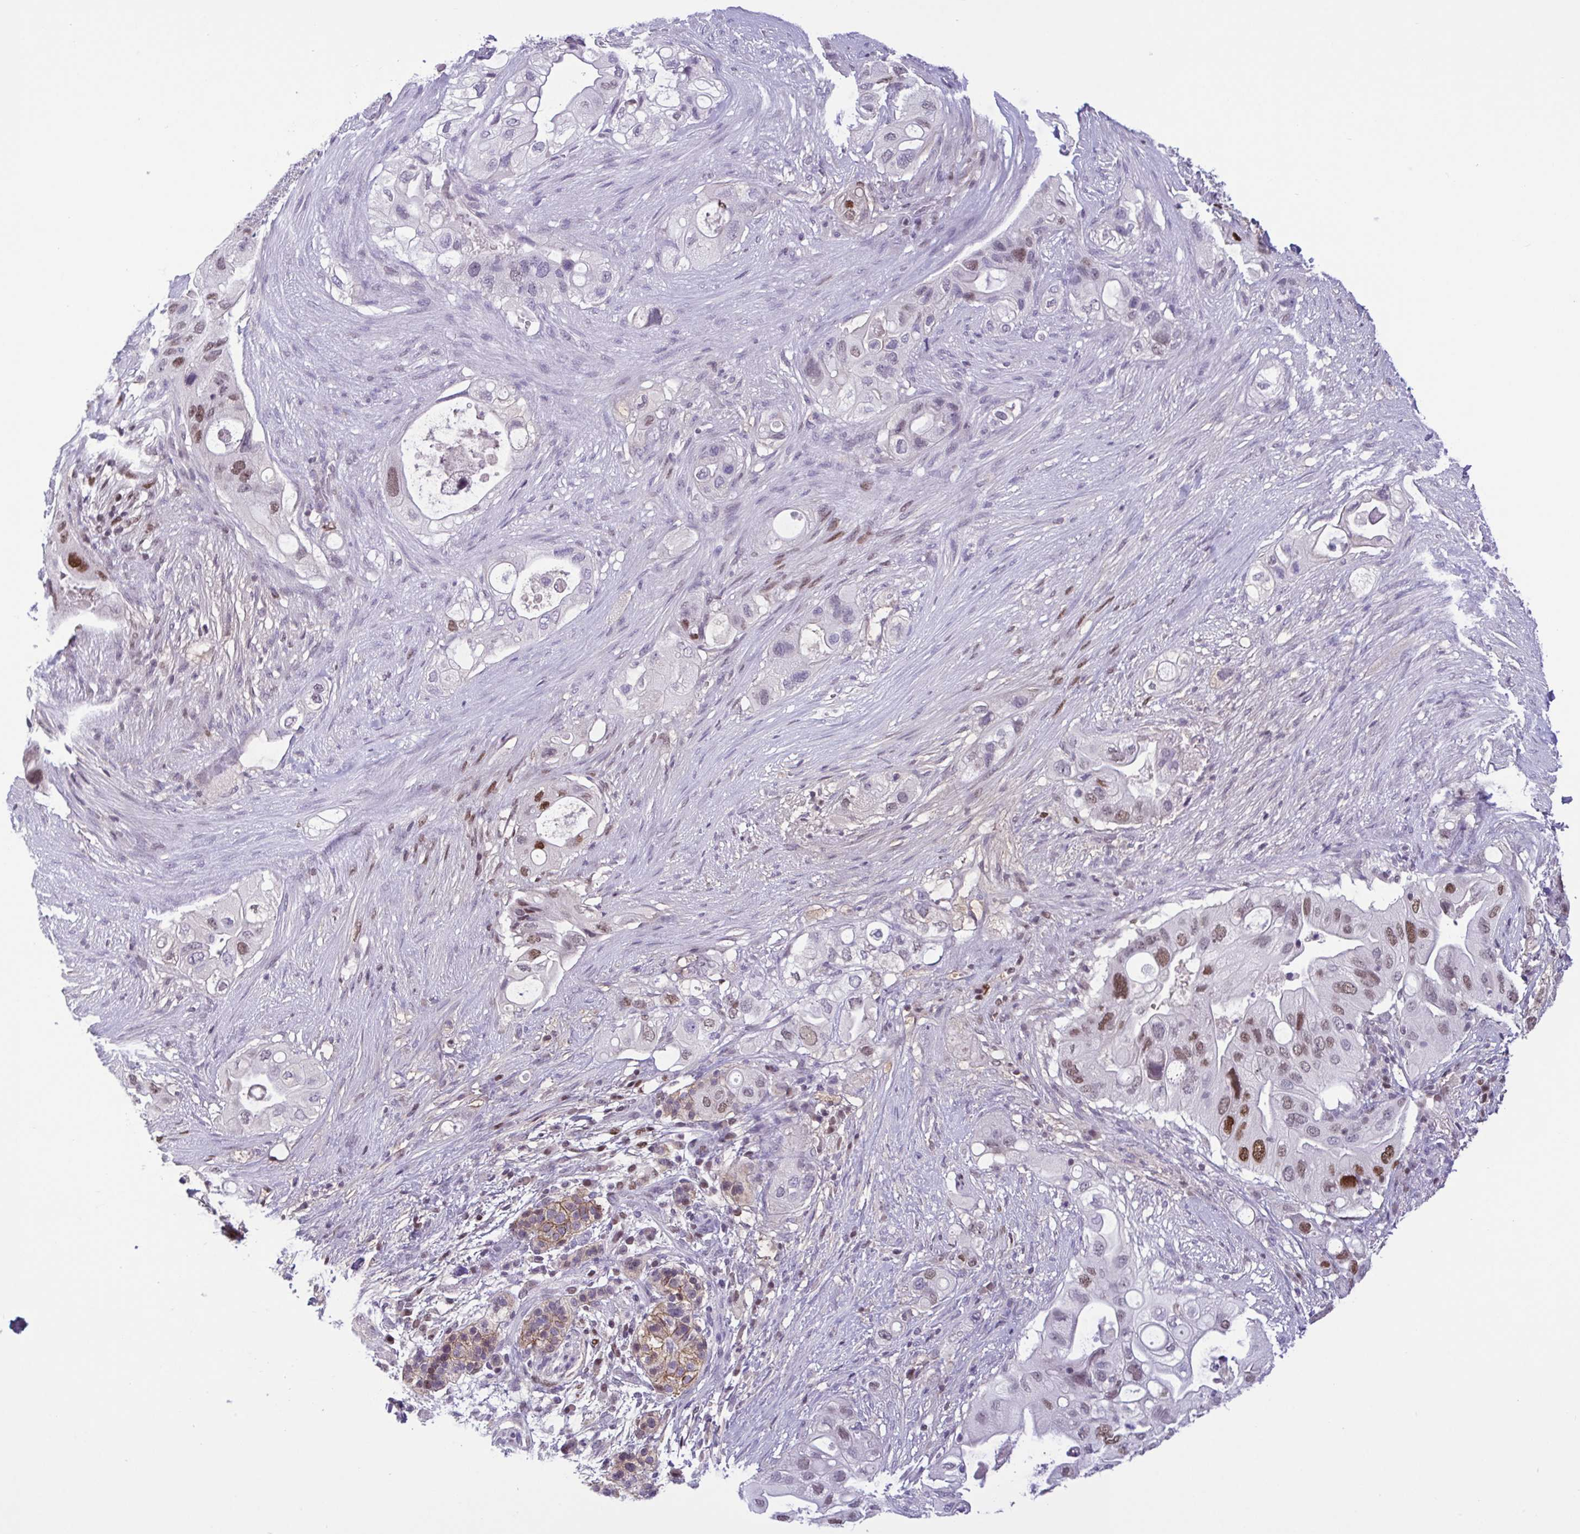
{"staining": {"intensity": "moderate", "quantity": "<25%", "location": "nuclear"}, "tissue": "pancreatic cancer", "cell_type": "Tumor cells", "image_type": "cancer", "snomed": [{"axis": "morphology", "description": "Adenocarcinoma, NOS"}, {"axis": "topography", "description": "Pancreas"}], "caption": "Immunohistochemistry (DAB) staining of pancreatic cancer (adenocarcinoma) demonstrates moderate nuclear protein positivity in about <25% of tumor cells. The staining was performed using DAB (3,3'-diaminobenzidine), with brown indicating positive protein expression. Nuclei are stained blue with hematoxylin.", "gene": "IRF1", "patient": {"sex": "female", "age": 72}}